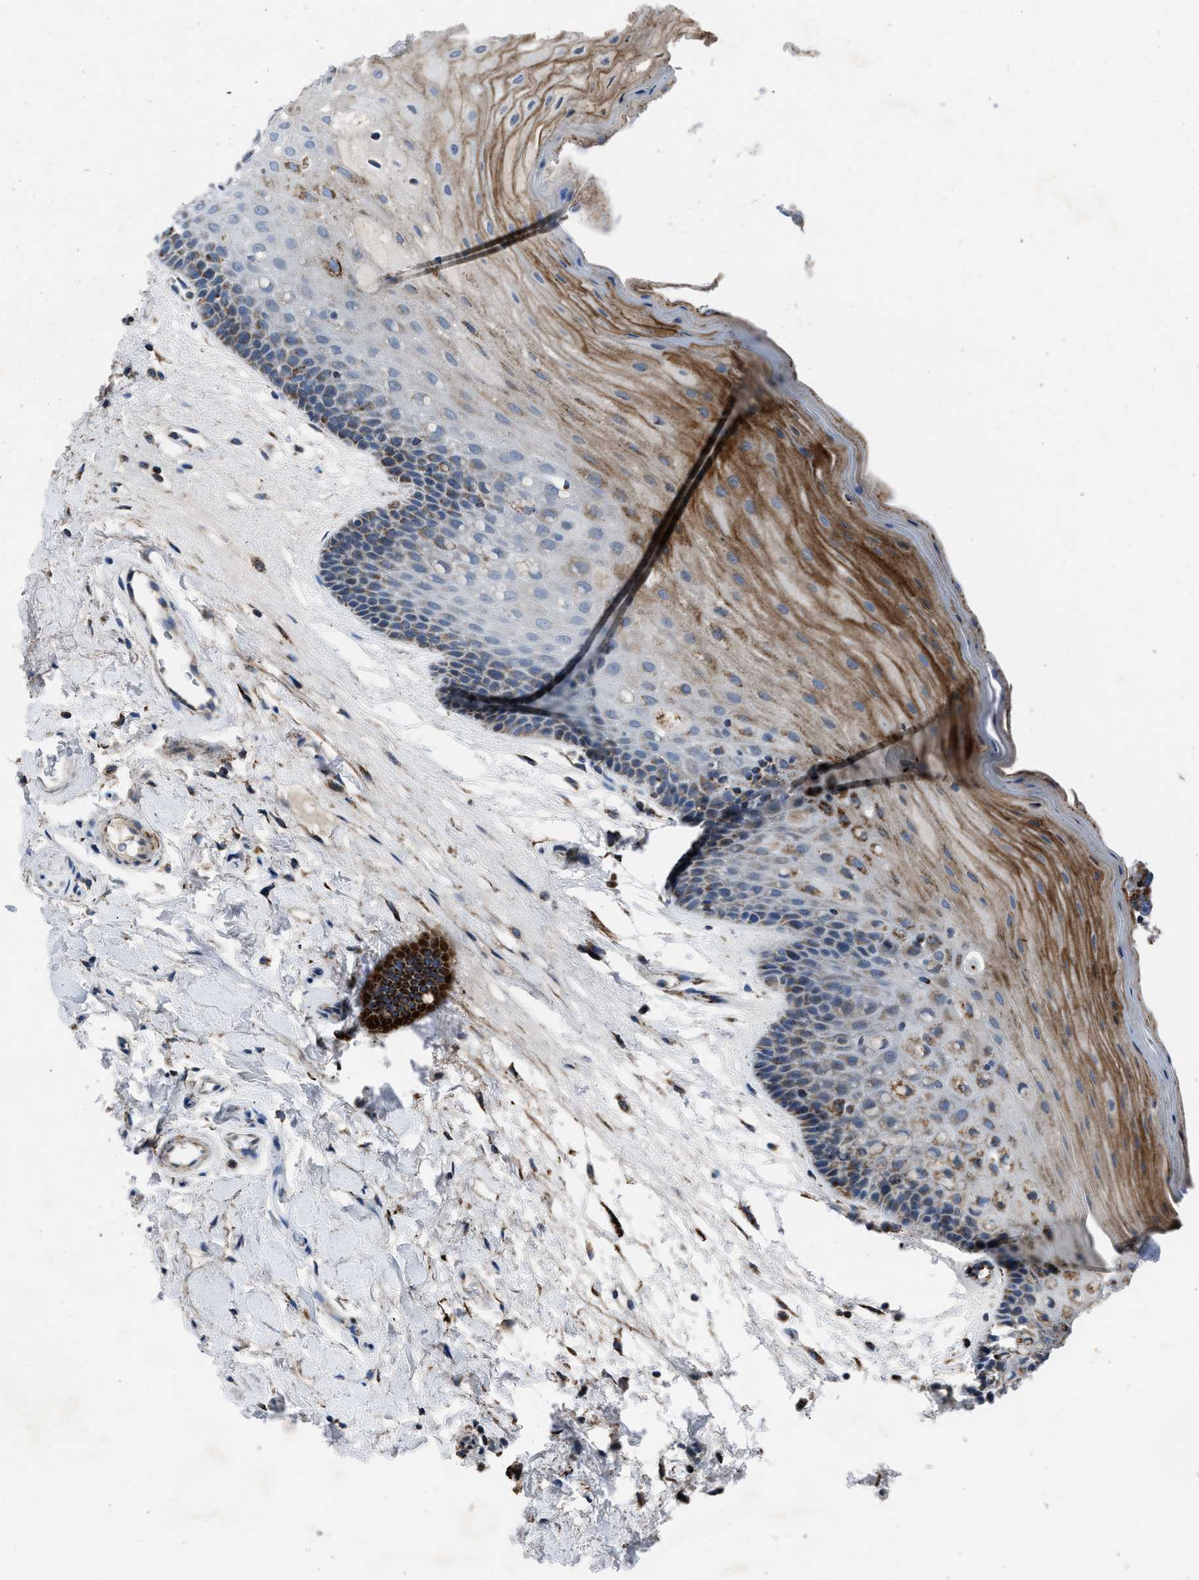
{"staining": {"intensity": "strong", "quantity": "25%-75%", "location": "cytoplasmic/membranous"}, "tissue": "oral mucosa", "cell_type": "Squamous epithelial cells", "image_type": "normal", "snomed": [{"axis": "morphology", "description": "Normal tissue, NOS"}, {"axis": "morphology", "description": "Squamous cell carcinoma, NOS"}, {"axis": "topography", "description": "Oral tissue"}, {"axis": "topography", "description": "Head-Neck"}], "caption": "About 25%-75% of squamous epithelial cells in benign human oral mucosa display strong cytoplasmic/membranous protein positivity as visualized by brown immunohistochemical staining.", "gene": "NSD3", "patient": {"sex": "male", "age": 71}}